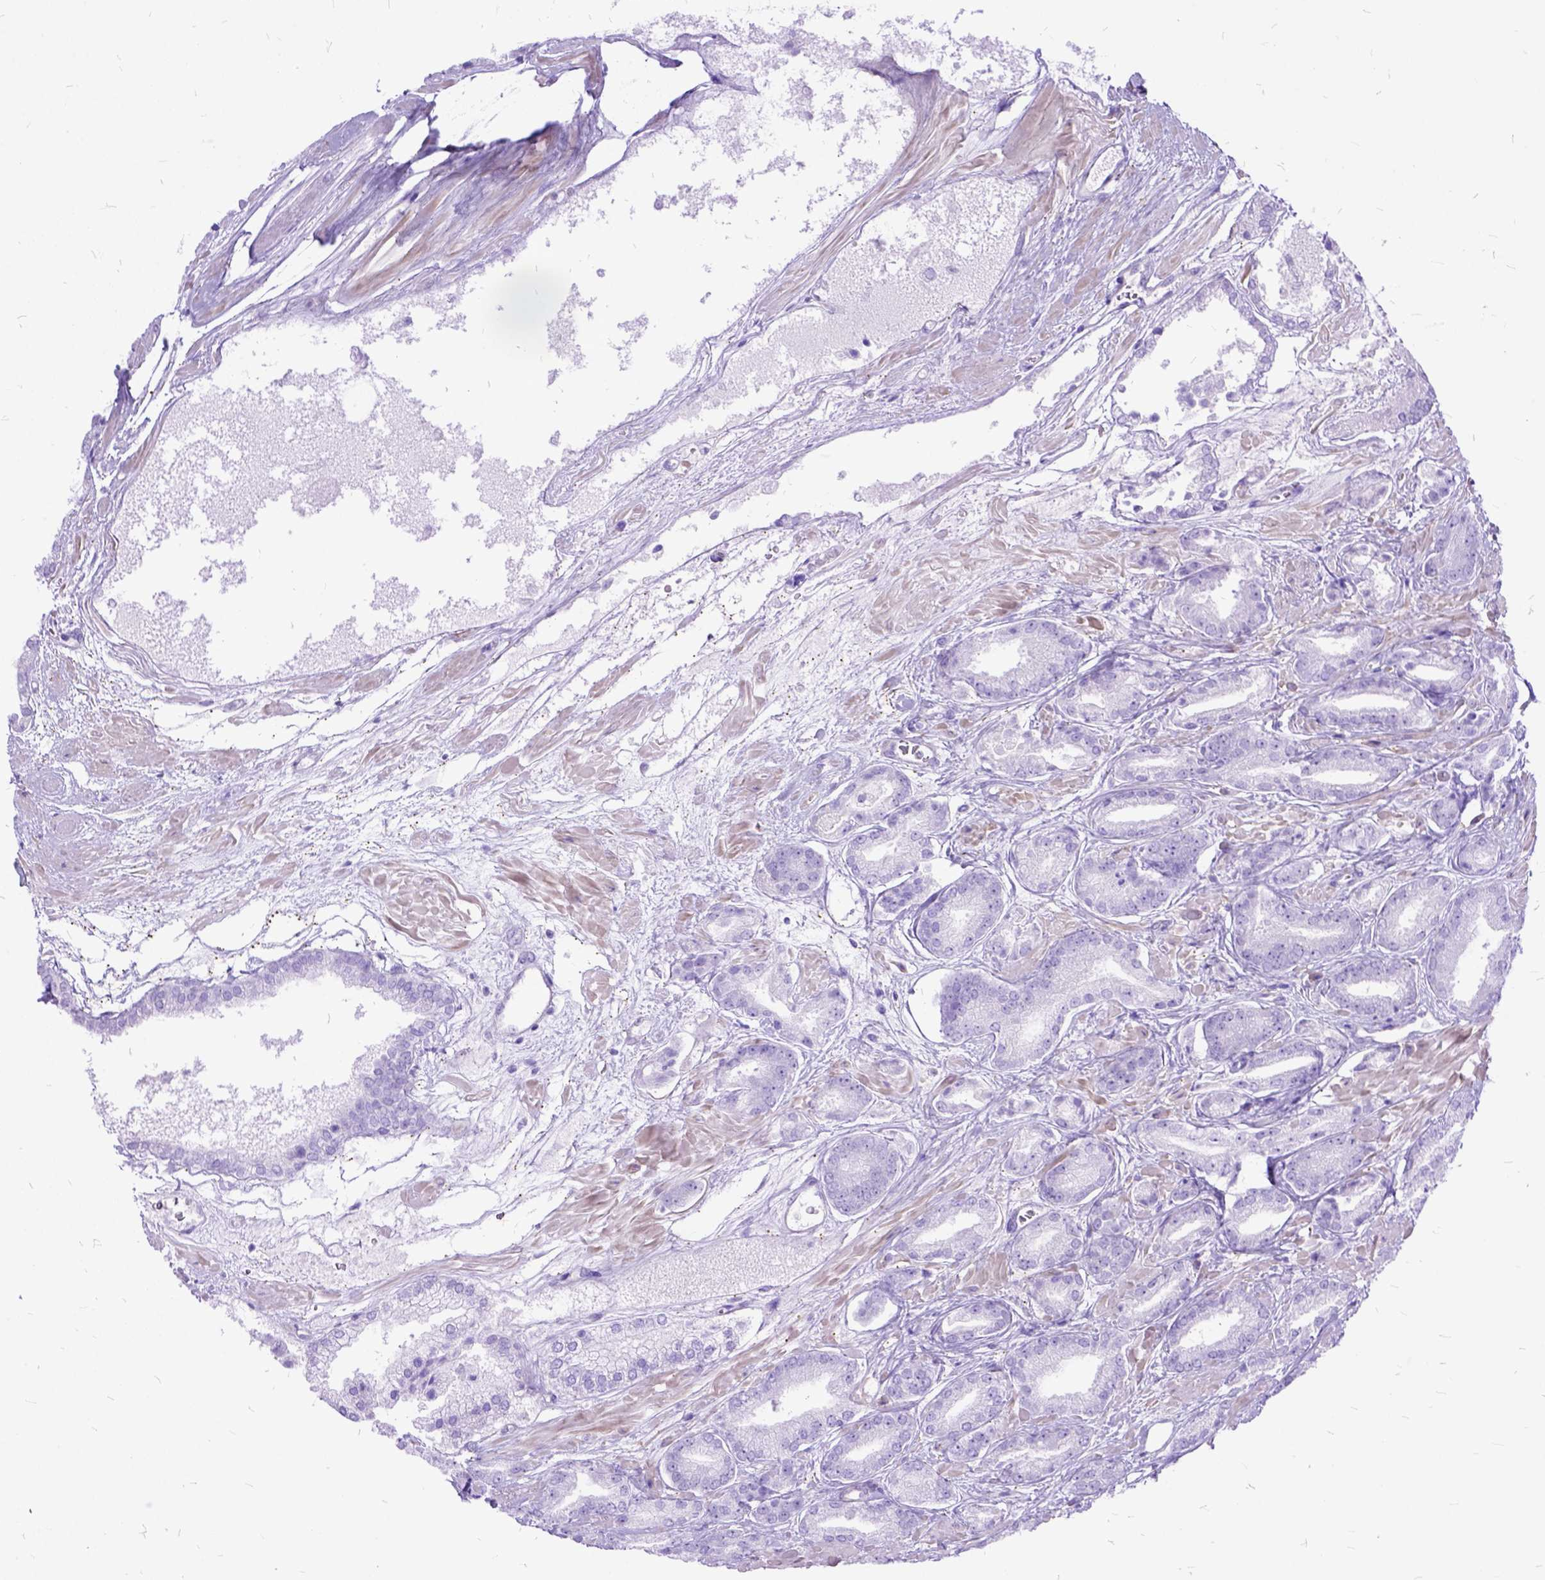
{"staining": {"intensity": "negative", "quantity": "none", "location": "none"}, "tissue": "prostate cancer", "cell_type": "Tumor cells", "image_type": "cancer", "snomed": [{"axis": "morphology", "description": "Adenocarcinoma, High grade"}, {"axis": "topography", "description": "Prostate"}], "caption": "This is a image of IHC staining of adenocarcinoma (high-grade) (prostate), which shows no expression in tumor cells. Nuclei are stained in blue.", "gene": "ARL9", "patient": {"sex": "male", "age": 56}}